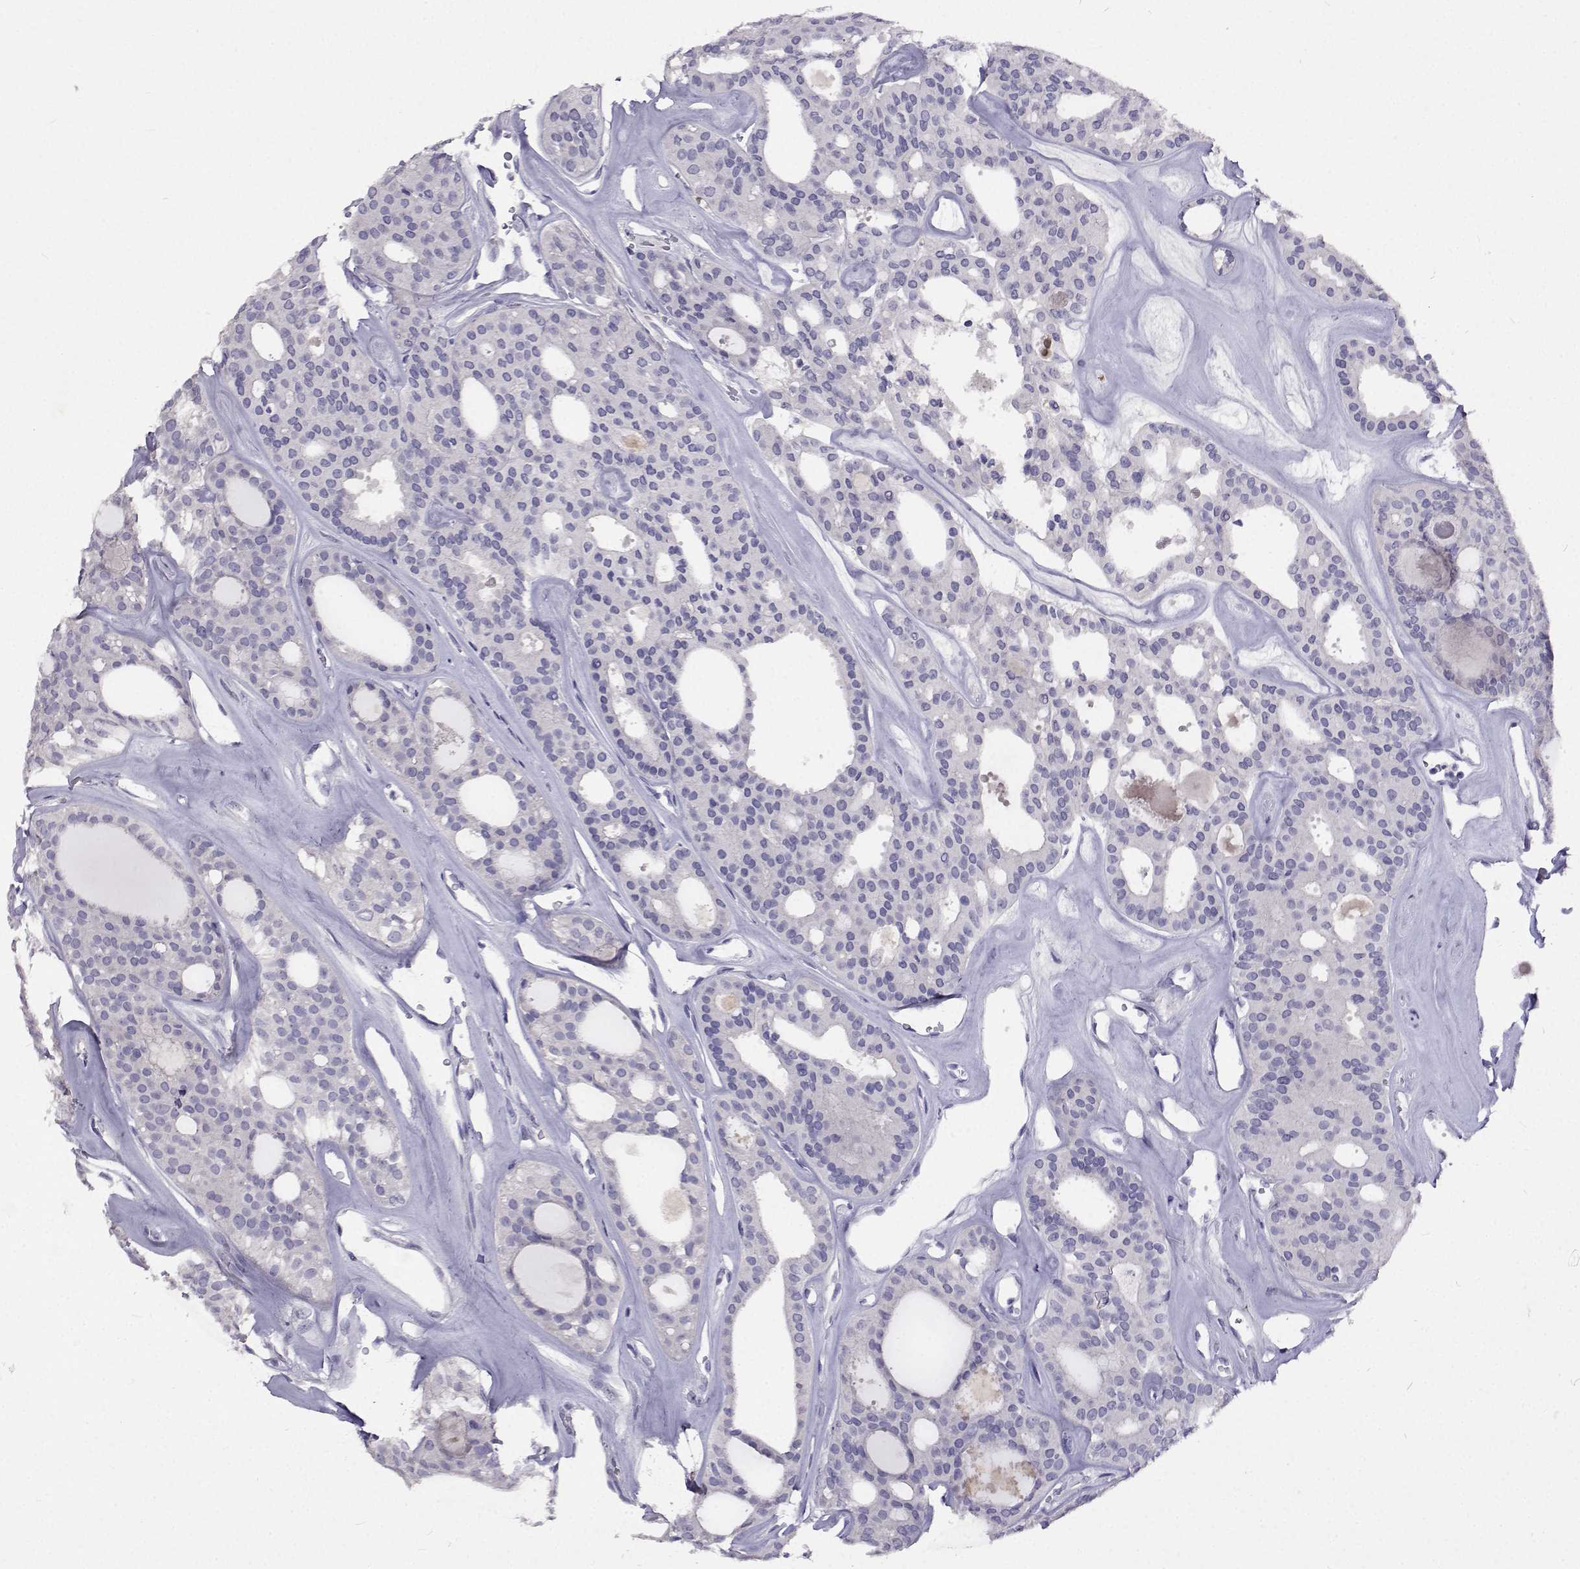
{"staining": {"intensity": "negative", "quantity": "none", "location": "none"}, "tissue": "thyroid cancer", "cell_type": "Tumor cells", "image_type": "cancer", "snomed": [{"axis": "morphology", "description": "Follicular adenoma carcinoma, NOS"}, {"axis": "topography", "description": "Thyroid gland"}], "caption": "Immunohistochemical staining of thyroid cancer (follicular adenoma carcinoma) shows no significant expression in tumor cells. Brightfield microscopy of IHC stained with DAB (3,3'-diaminobenzidine) (brown) and hematoxylin (blue), captured at high magnification.", "gene": "CFAP44", "patient": {"sex": "male", "age": 75}}